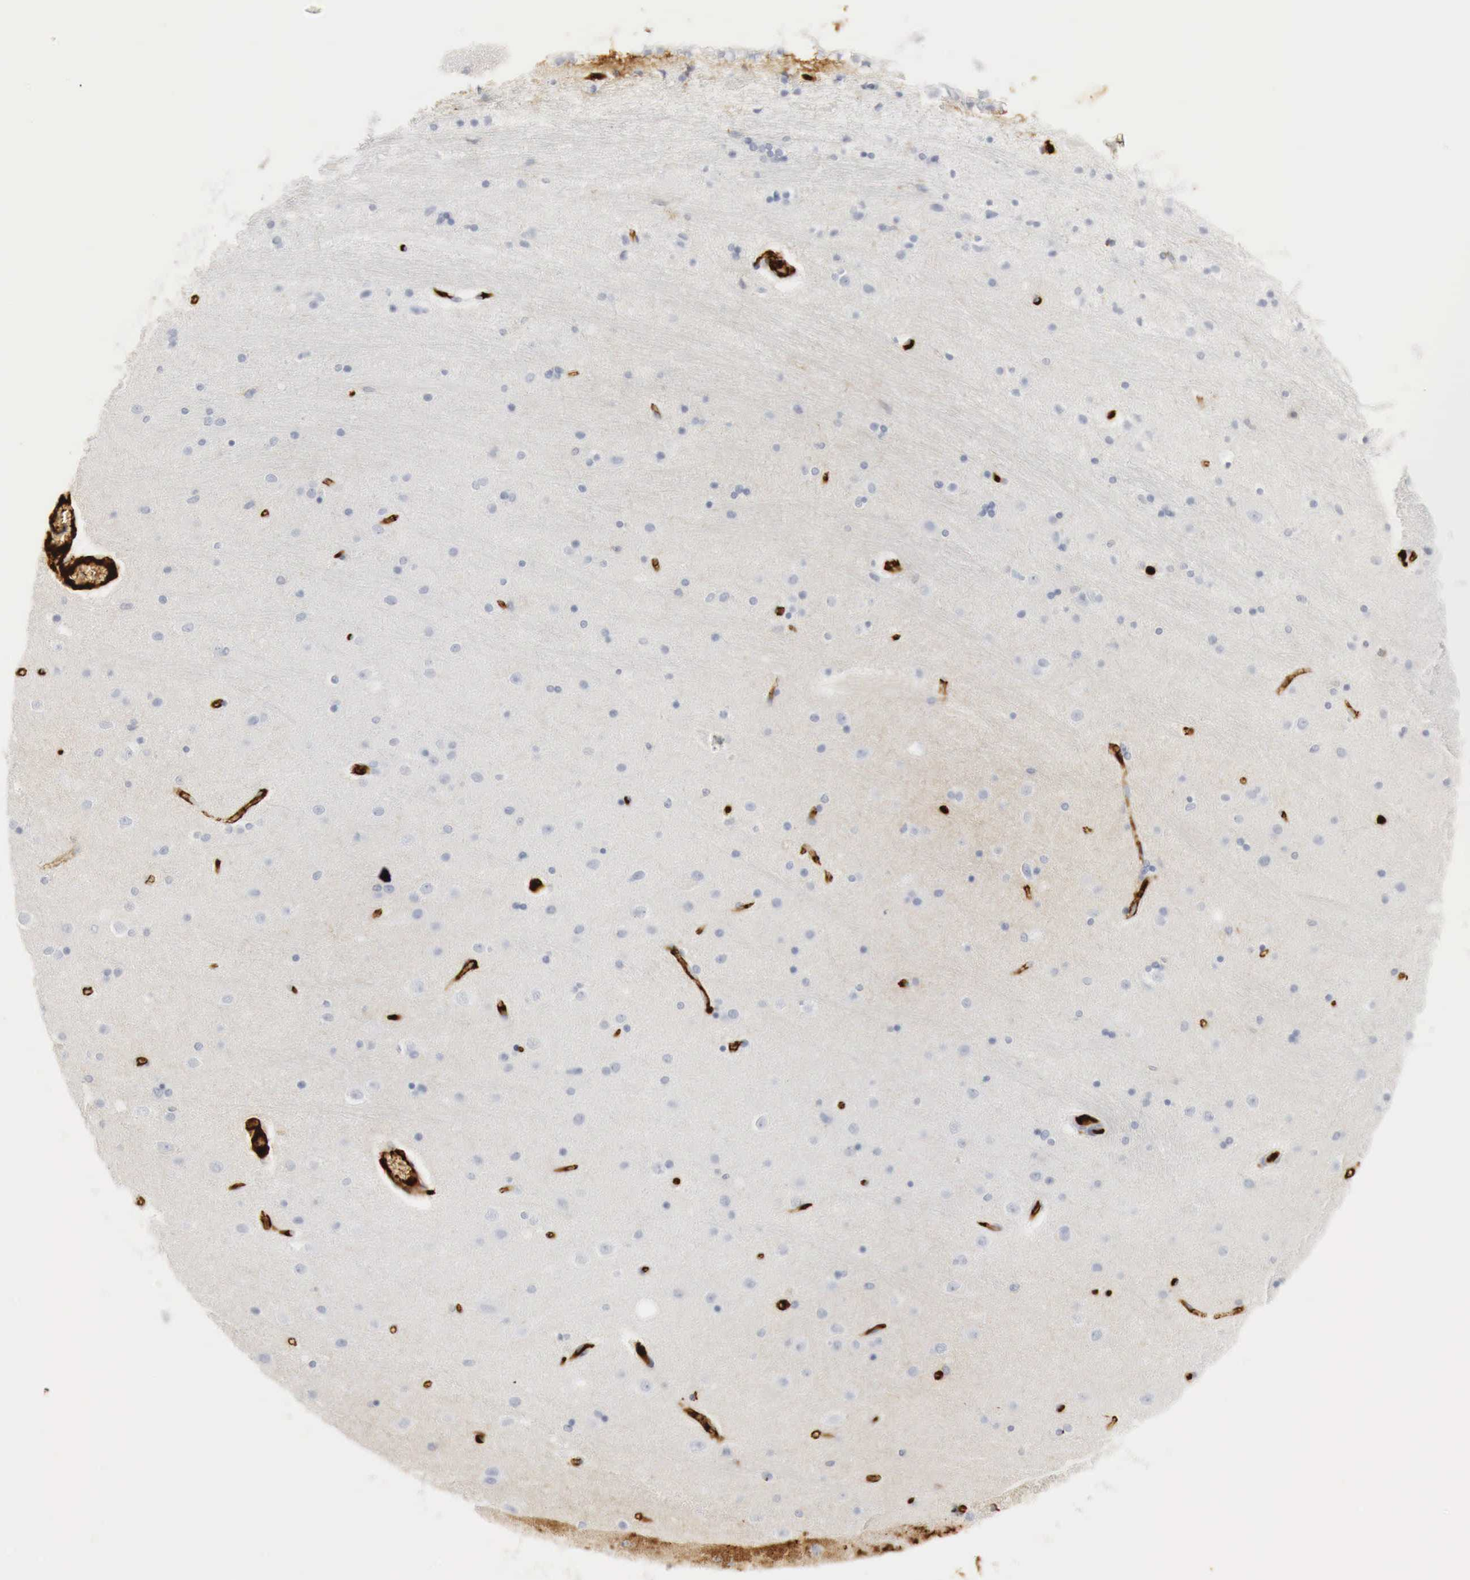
{"staining": {"intensity": "negative", "quantity": "none", "location": "none"}, "tissue": "hippocampus", "cell_type": "Glial cells", "image_type": "normal", "snomed": [{"axis": "morphology", "description": "Normal tissue, NOS"}, {"axis": "topography", "description": "Hippocampus"}], "caption": "This is an immunohistochemistry (IHC) image of unremarkable hippocampus. There is no expression in glial cells.", "gene": "IGLC3", "patient": {"sex": "female", "age": 54}}